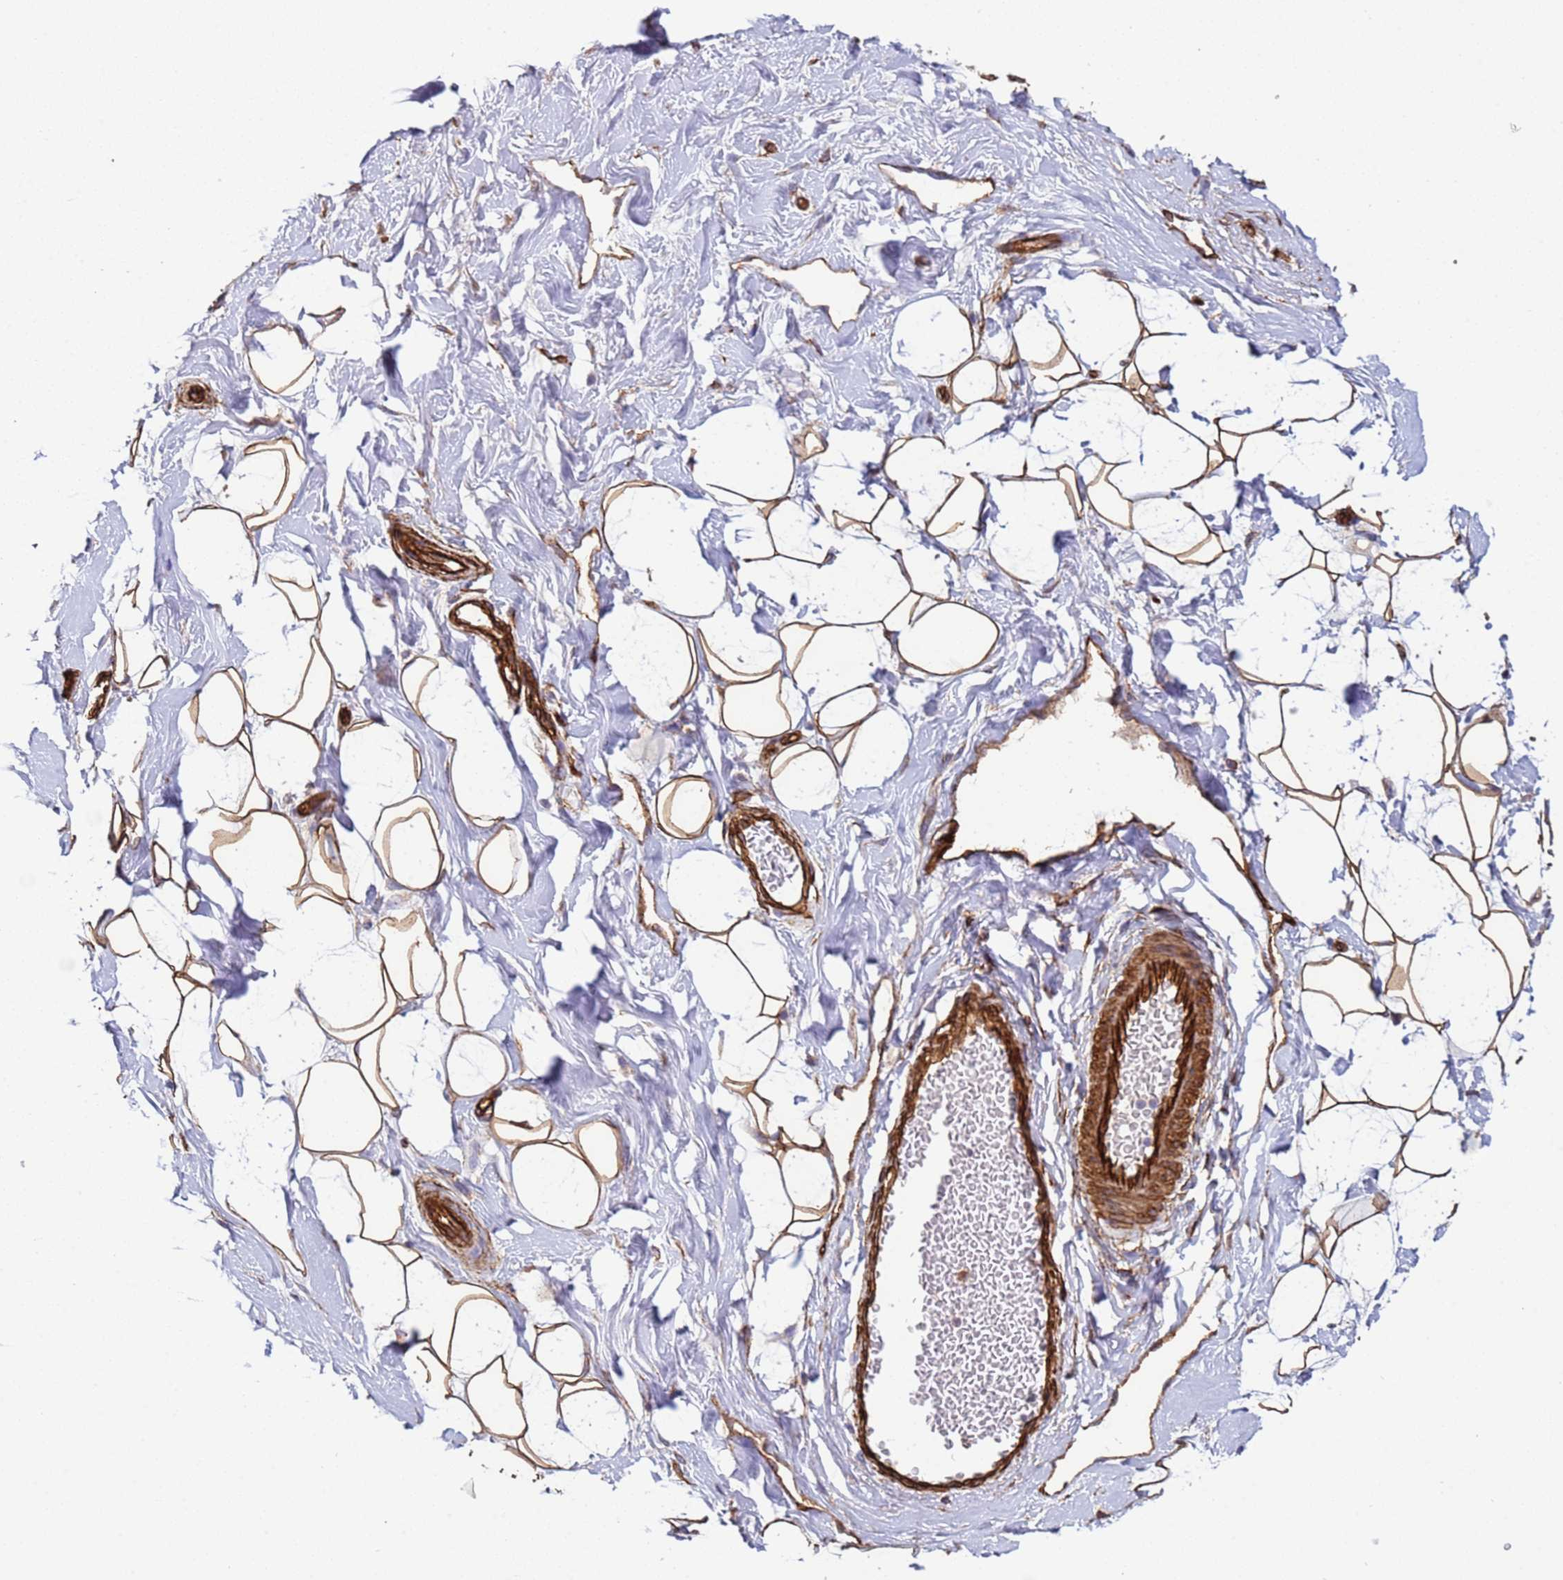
{"staining": {"intensity": "moderate", "quantity": ">75%", "location": "cytoplasmic/membranous"}, "tissue": "adipose tissue", "cell_type": "Adipocytes", "image_type": "normal", "snomed": [{"axis": "morphology", "description": "Normal tissue, NOS"}, {"axis": "topography", "description": "Breast"}], "caption": "Immunohistochemical staining of normal human adipose tissue reveals medium levels of moderate cytoplasmic/membranous positivity in approximately >75% of adipocytes.", "gene": "GASK1A", "patient": {"sex": "female", "age": 26}}